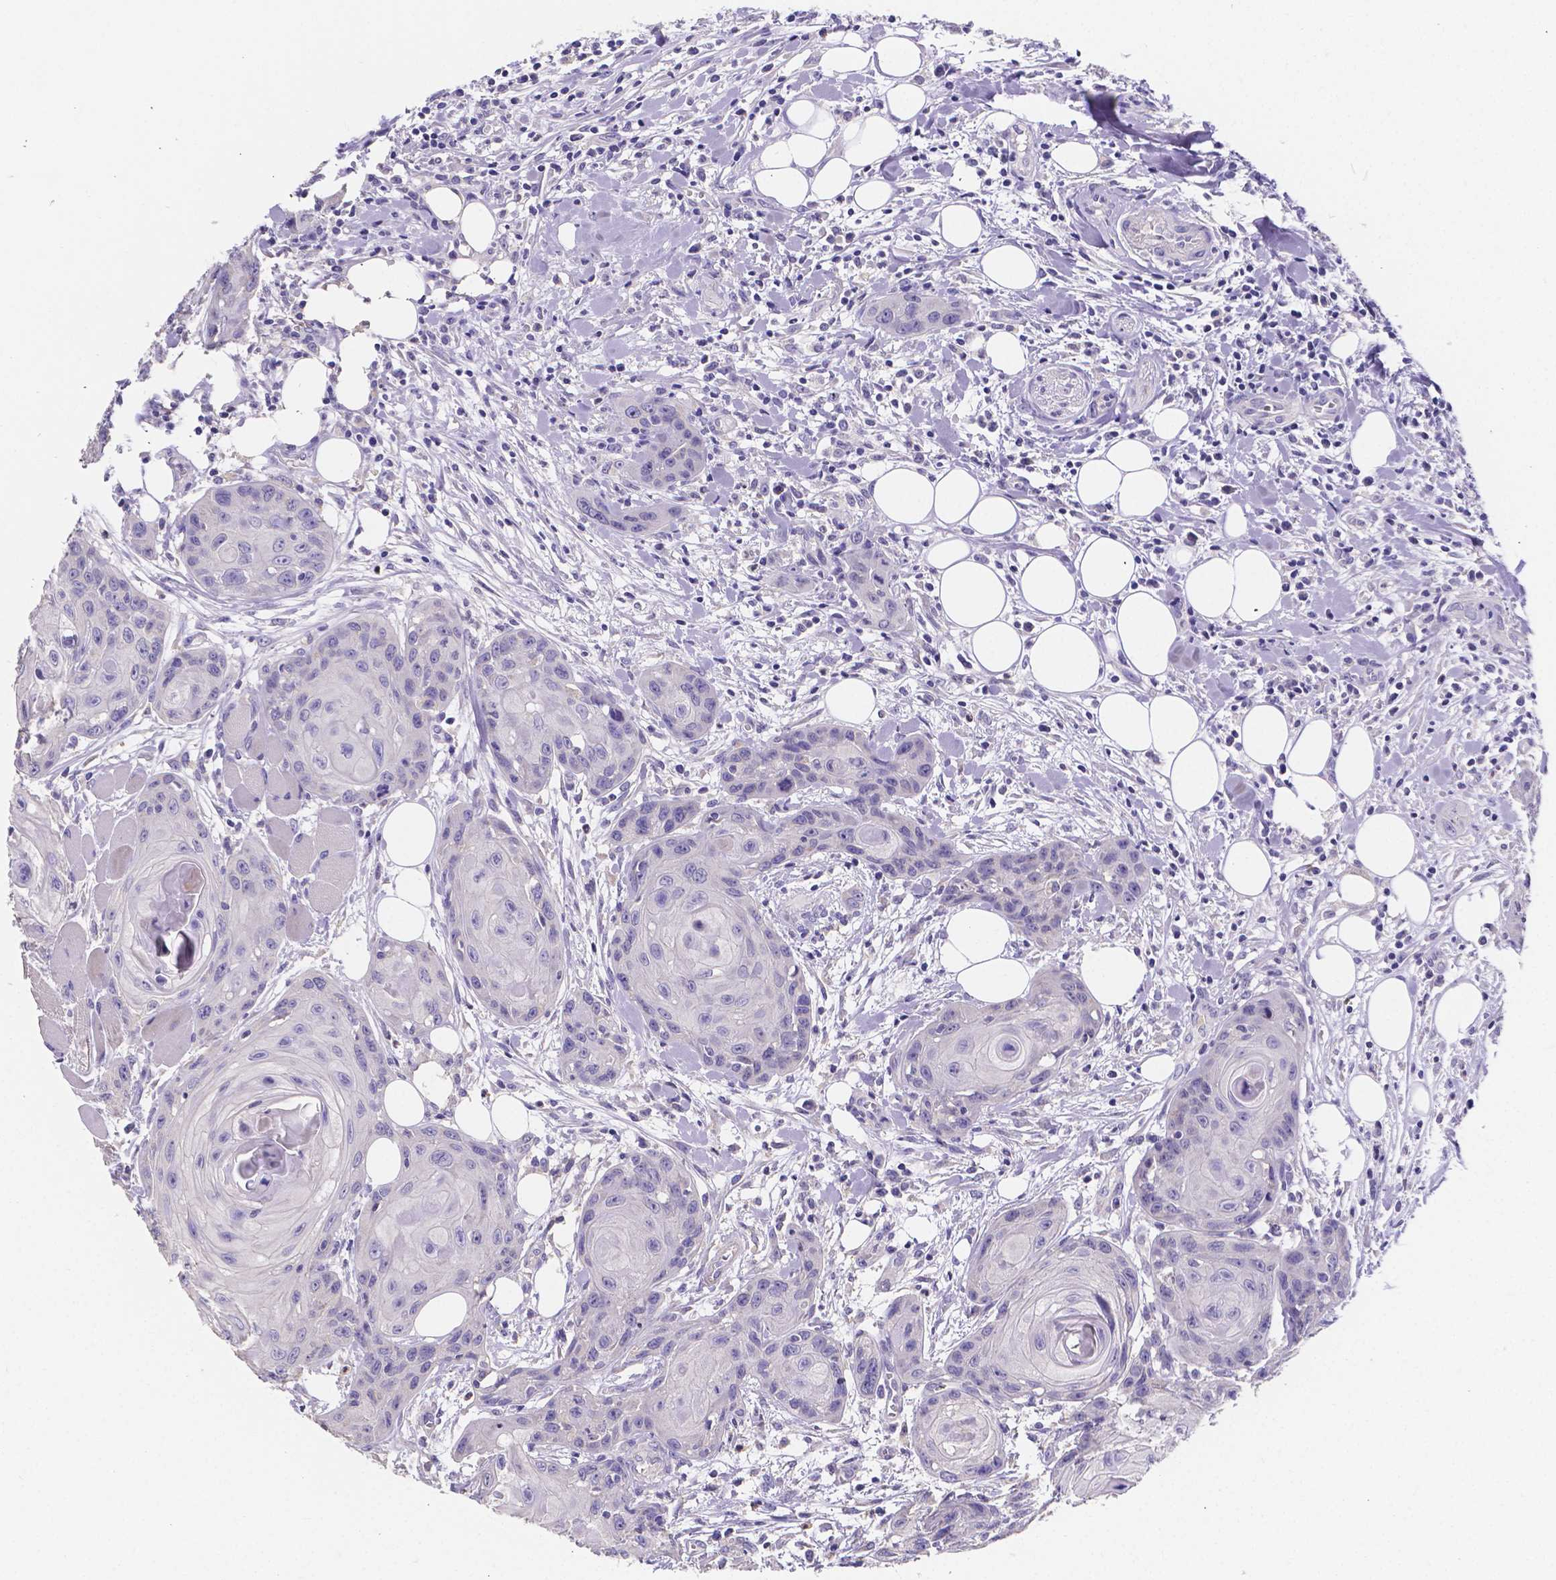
{"staining": {"intensity": "negative", "quantity": "none", "location": "none"}, "tissue": "head and neck cancer", "cell_type": "Tumor cells", "image_type": "cancer", "snomed": [{"axis": "morphology", "description": "Squamous cell carcinoma, NOS"}, {"axis": "topography", "description": "Oral tissue"}, {"axis": "topography", "description": "Head-Neck"}], "caption": "This is an immunohistochemistry image of head and neck squamous cell carcinoma. There is no positivity in tumor cells.", "gene": "ATP6V1D", "patient": {"sex": "male", "age": 58}}